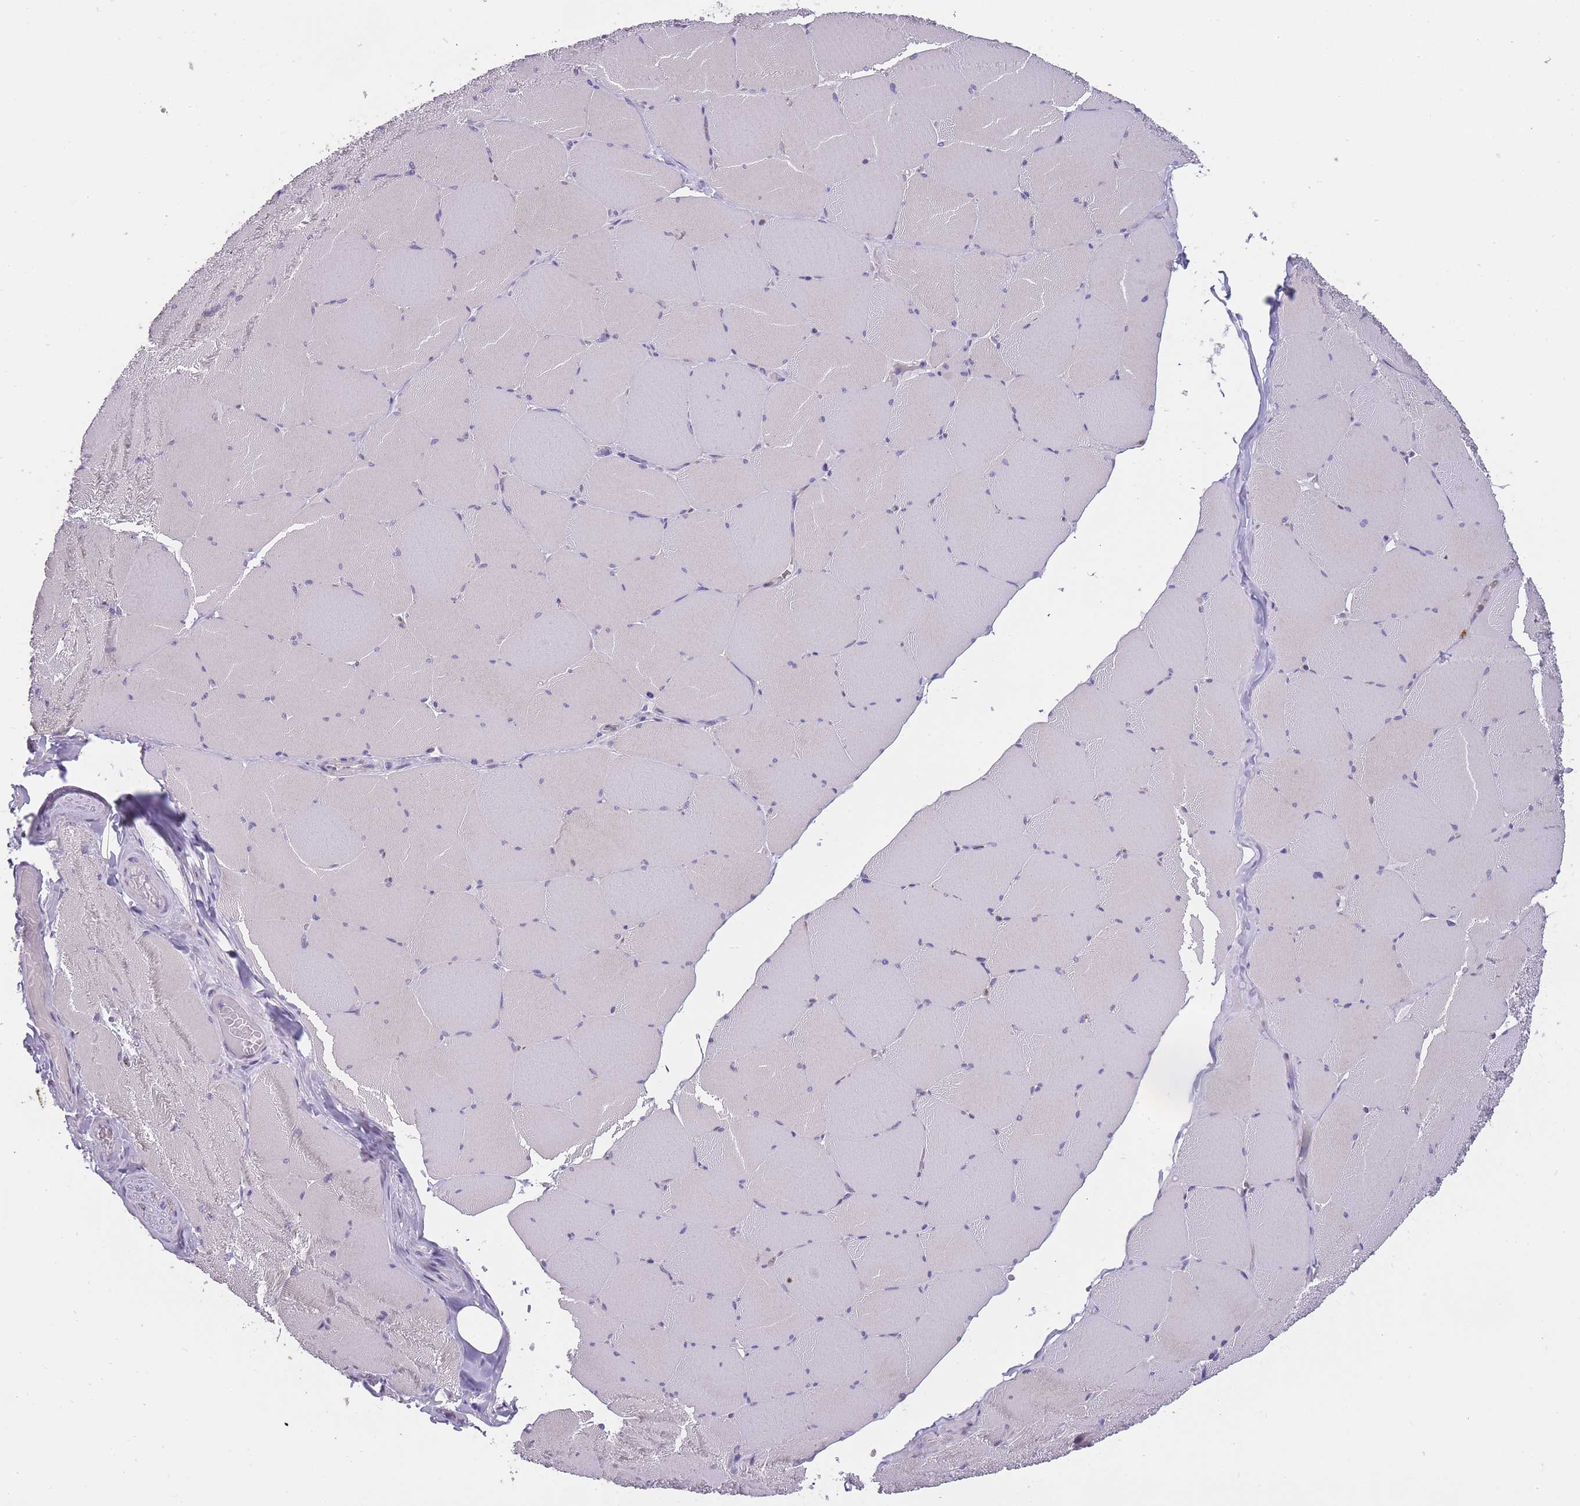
{"staining": {"intensity": "weak", "quantity": "25%-75%", "location": "cytoplasmic/membranous"}, "tissue": "skeletal muscle", "cell_type": "Myocytes", "image_type": "normal", "snomed": [{"axis": "morphology", "description": "Normal tissue, NOS"}, {"axis": "topography", "description": "Skeletal muscle"}, {"axis": "topography", "description": "Head-Neck"}], "caption": "Immunohistochemical staining of normal skeletal muscle shows low levels of weak cytoplasmic/membranous staining in approximately 25%-75% of myocytes.", "gene": "ZNF662", "patient": {"sex": "male", "age": 66}}